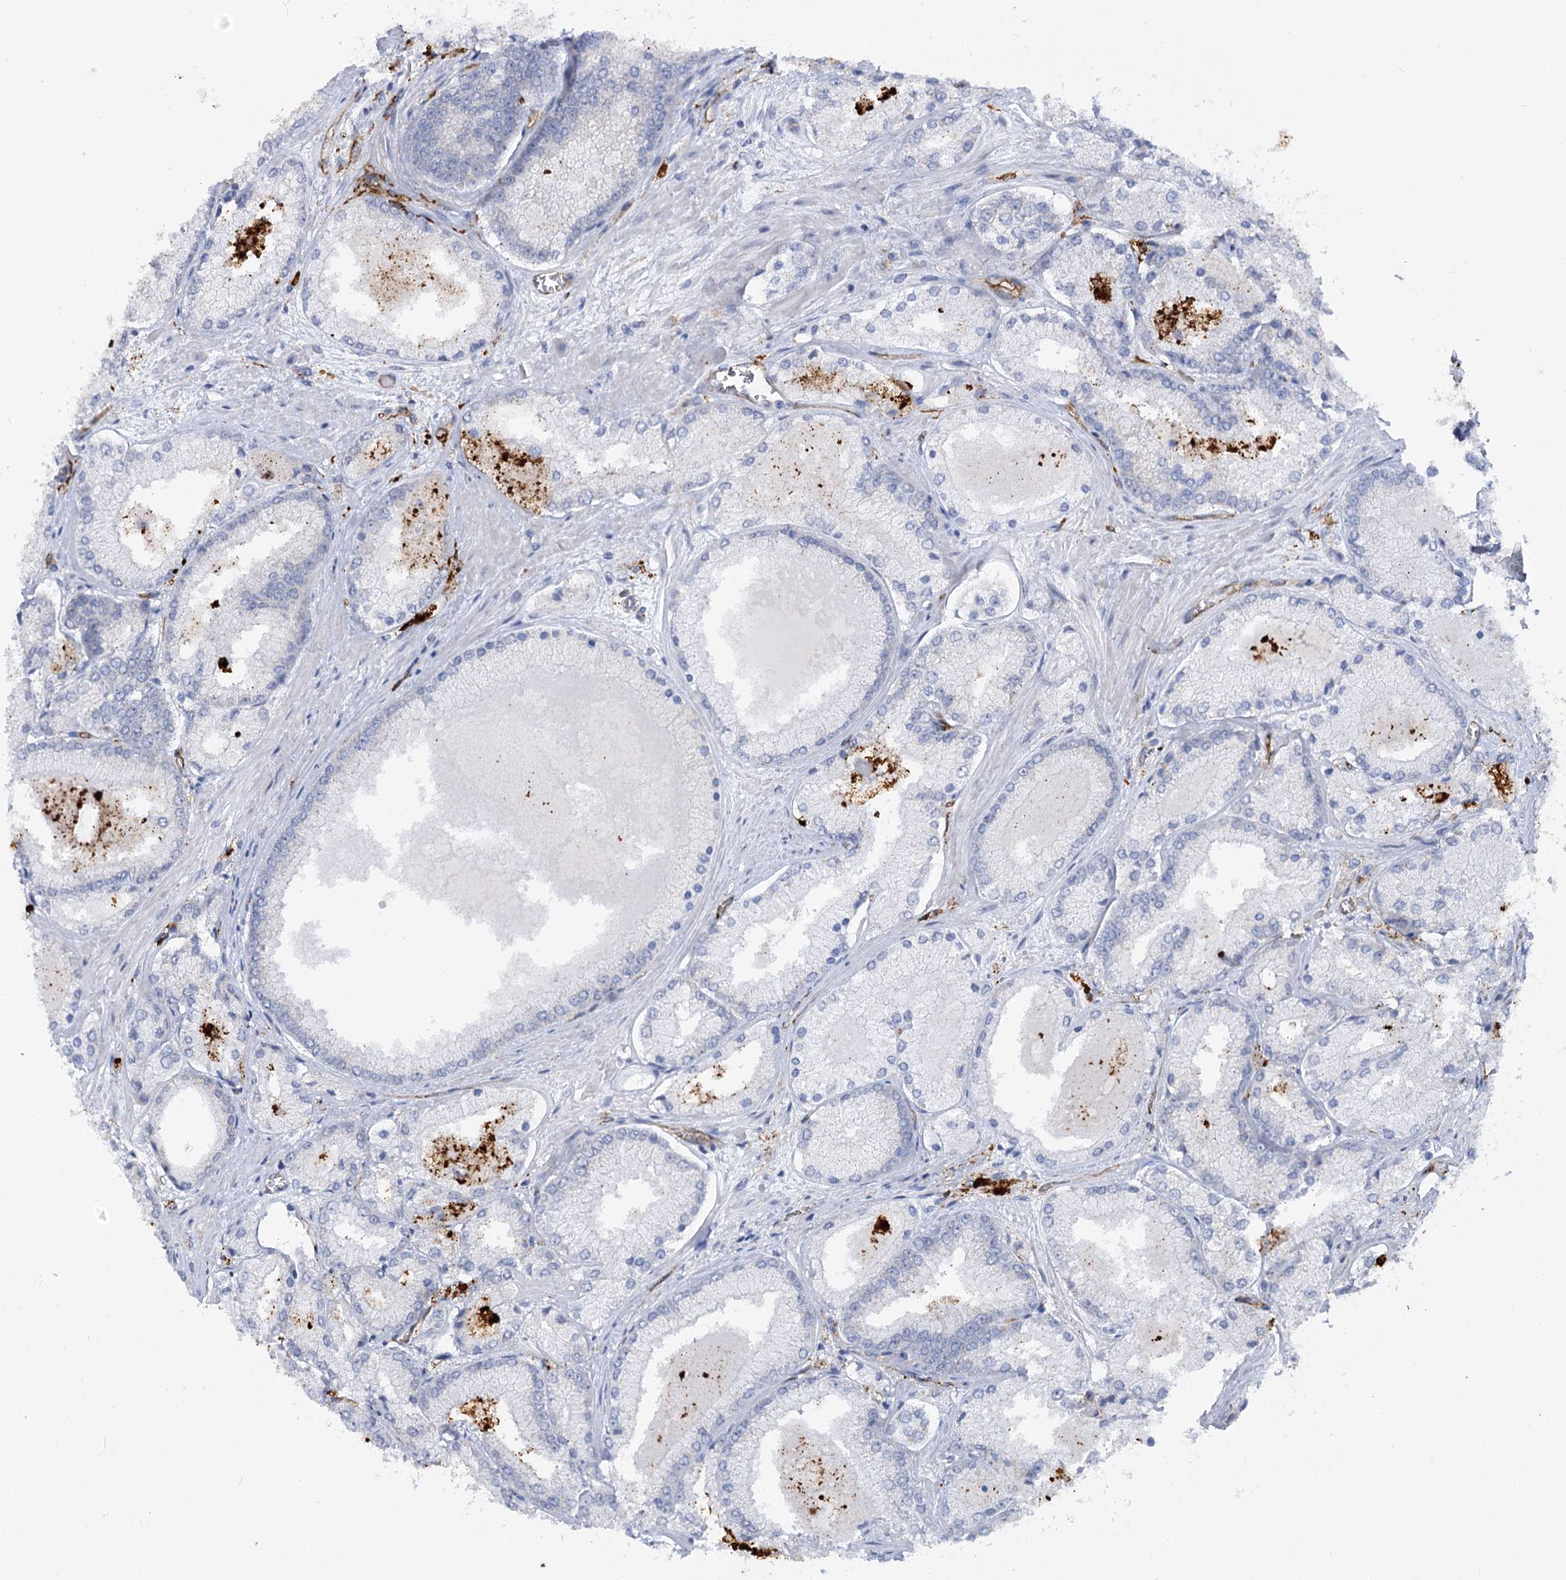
{"staining": {"intensity": "negative", "quantity": "none", "location": "none"}, "tissue": "prostate cancer", "cell_type": "Tumor cells", "image_type": "cancer", "snomed": [{"axis": "morphology", "description": "Adenocarcinoma, Low grade"}, {"axis": "topography", "description": "Prostate"}], "caption": "Protein analysis of prostate cancer shows no significant expression in tumor cells.", "gene": "PIWIL4", "patient": {"sex": "male", "age": 74}}